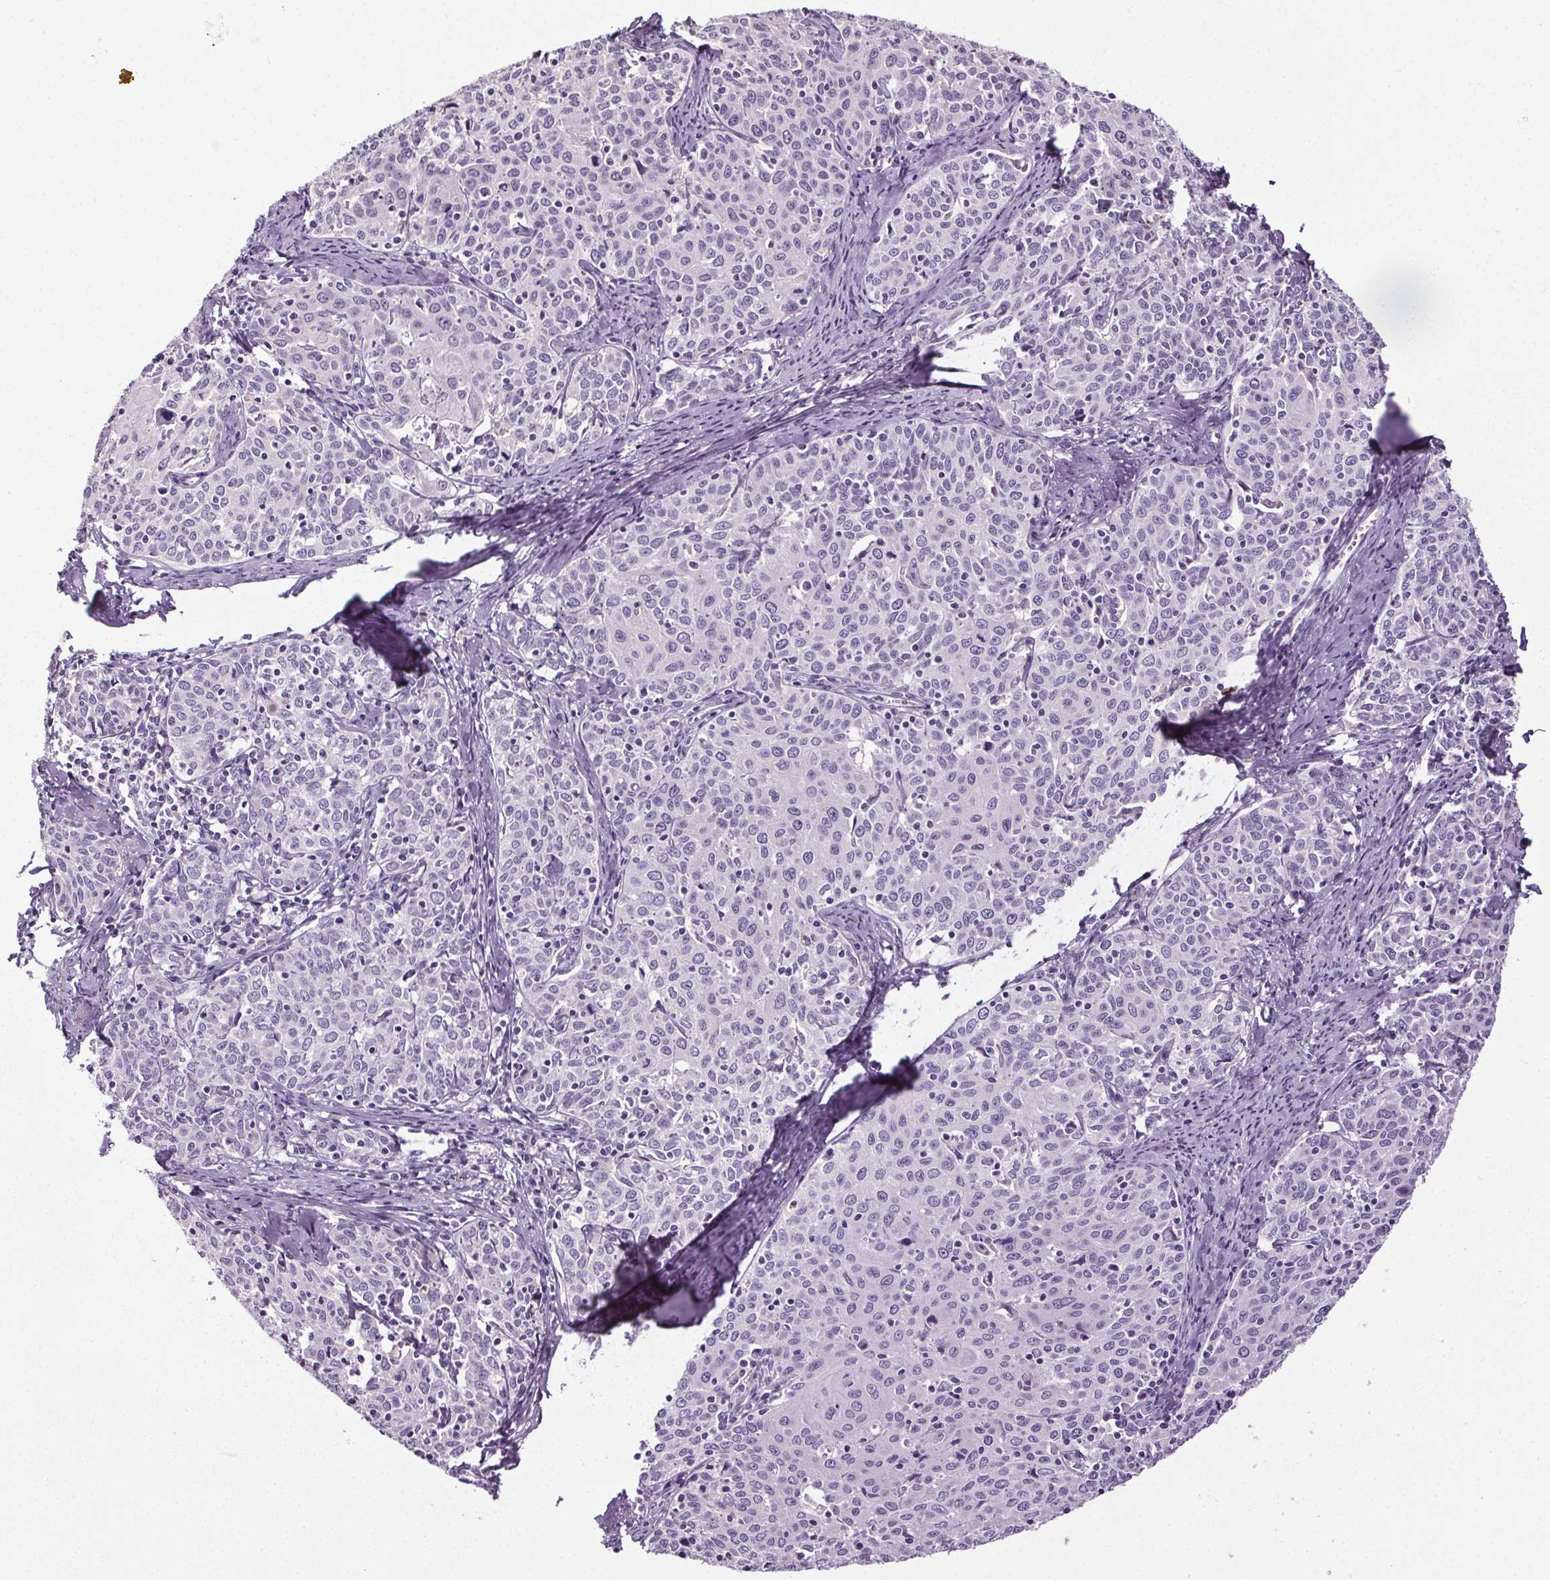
{"staining": {"intensity": "negative", "quantity": "none", "location": "none"}, "tissue": "cervical cancer", "cell_type": "Tumor cells", "image_type": "cancer", "snomed": [{"axis": "morphology", "description": "Squamous cell carcinoma, NOS"}, {"axis": "topography", "description": "Cervix"}], "caption": "The photomicrograph shows no staining of tumor cells in cervical cancer.", "gene": "GPIHBP1", "patient": {"sex": "female", "age": 62}}